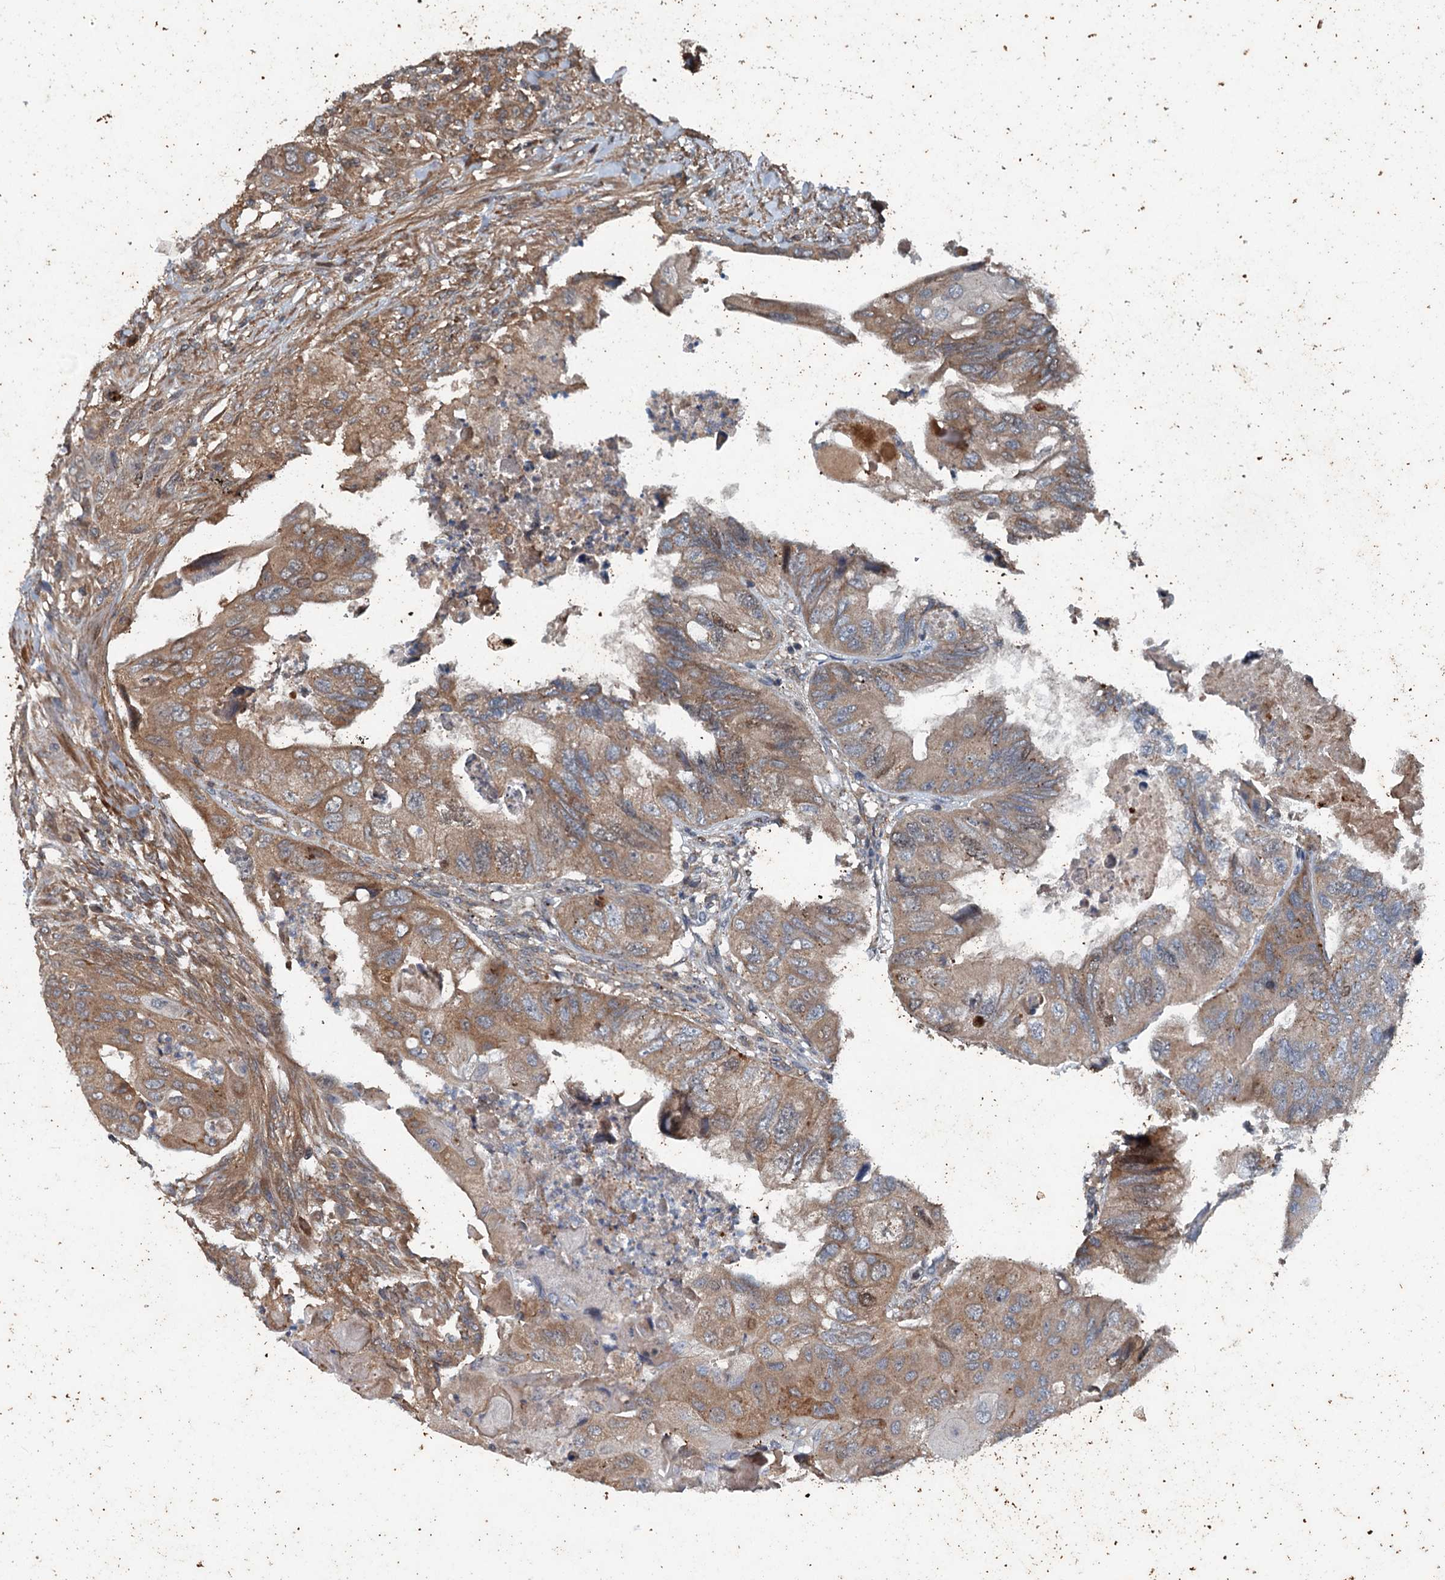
{"staining": {"intensity": "moderate", "quantity": ">75%", "location": "cytoplasmic/membranous"}, "tissue": "colorectal cancer", "cell_type": "Tumor cells", "image_type": "cancer", "snomed": [{"axis": "morphology", "description": "Adenocarcinoma, NOS"}, {"axis": "topography", "description": "Rectum"}], "caption": "Colorectal cancer (adenocarcinoma) stained with a protein marker exhibits moderate staining in tumor cells.", "gene": "TEDC1", "patient": {"sex": "male", "age": 63}}